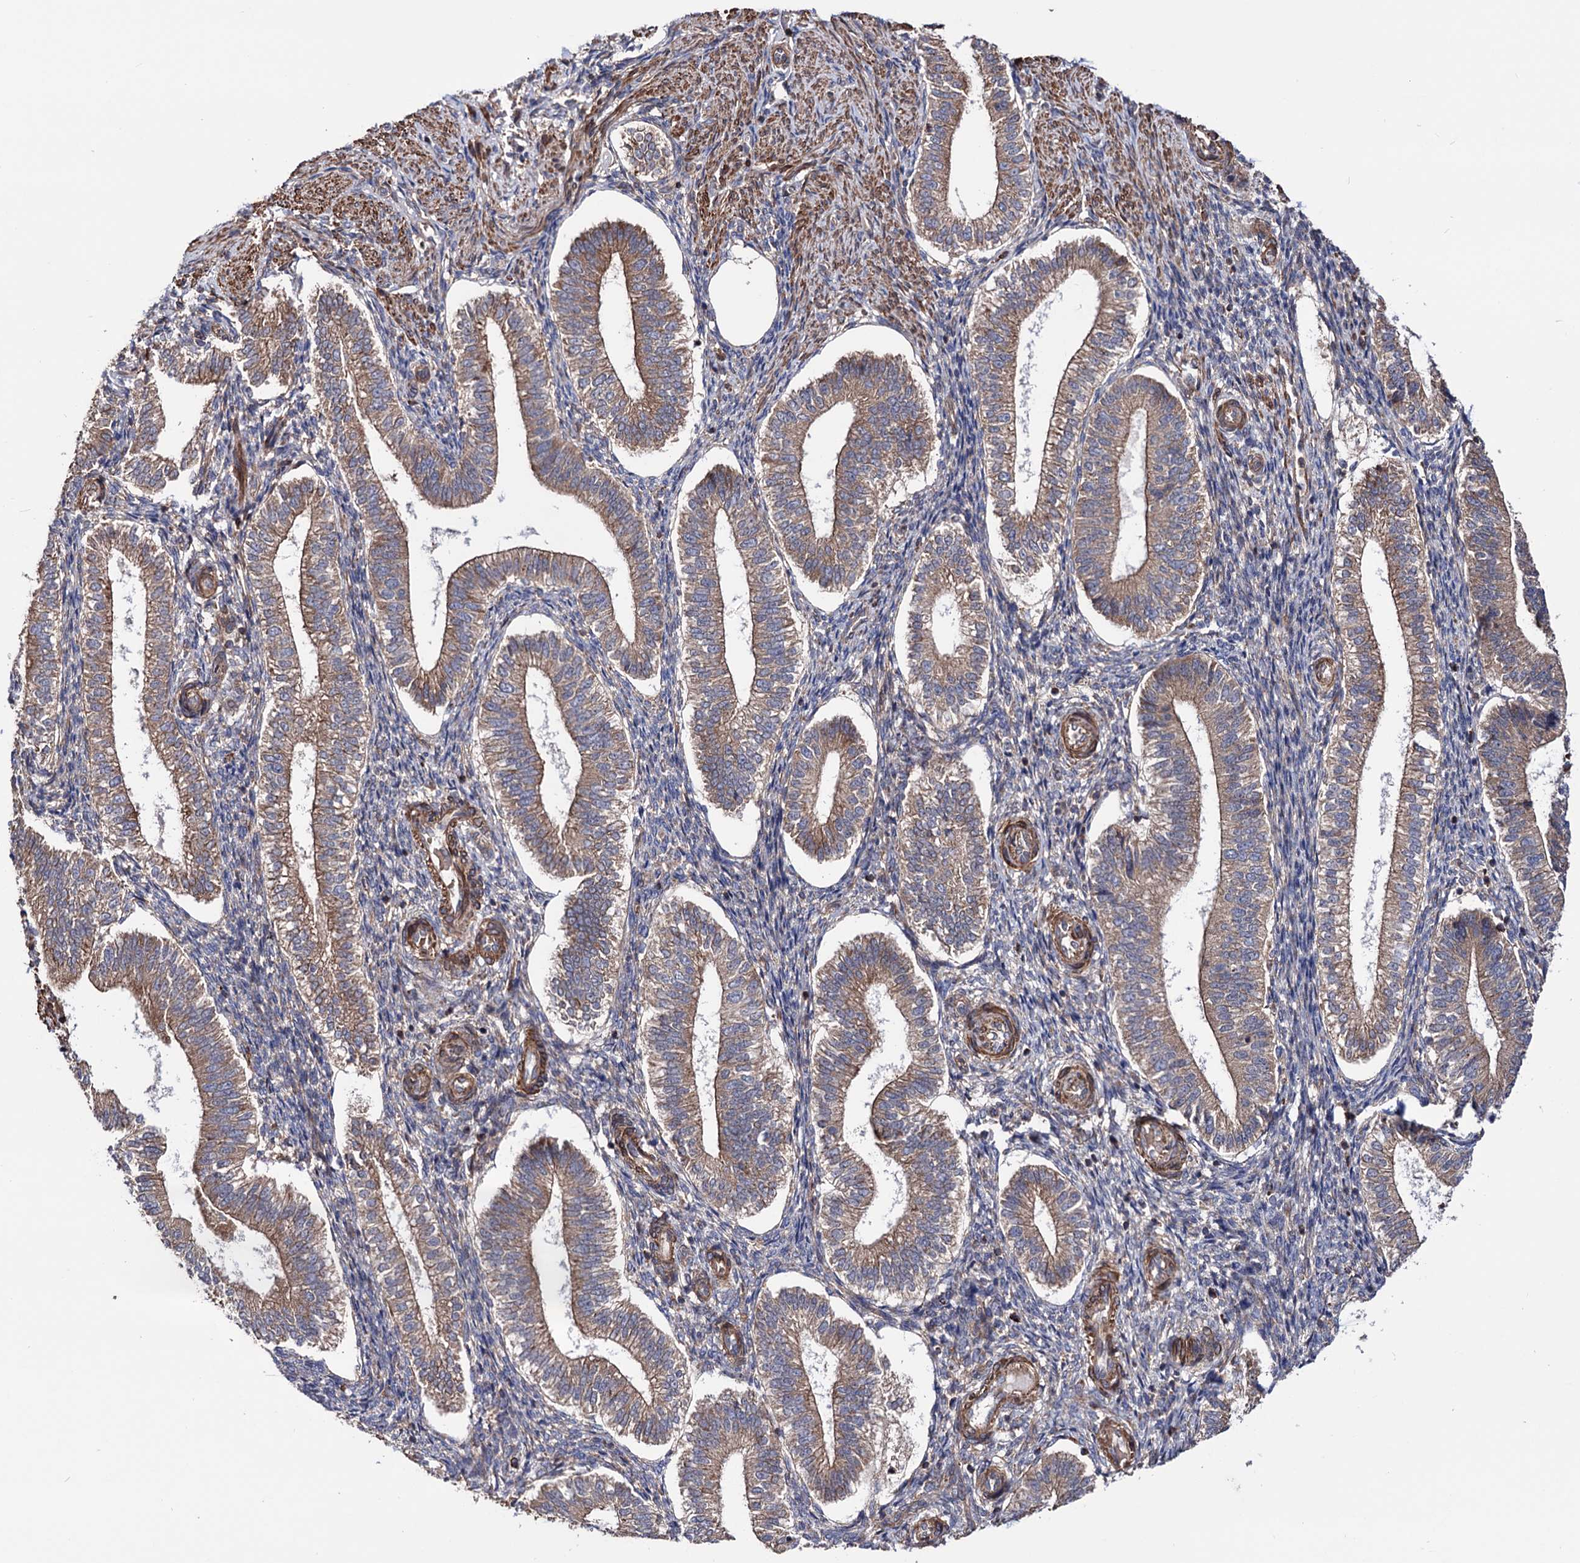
{"staining": {"intensity": "moderate", "quantity": "25%-75%", "location": "cytoplasmic/membranous"}, "tissue": "endometrium", "cell_type": "Cells in endometrial stroma", "image_type": "normal", "snomed": [{"axis": "morphology", "description": "Normal tissue, NOS"}, {"axis": "topography", "description": "Endometrium"}], "caption": "The immunohistochemical stain highlights moderate cytoplasmic/membranous expression in cells in endometrial stroma of normal endometrium. The protein of interest is shown in brown color, while the nuclei are stained blue.", "gene": "FERMT2", "patient": {"sex": "female", "age": 25}}